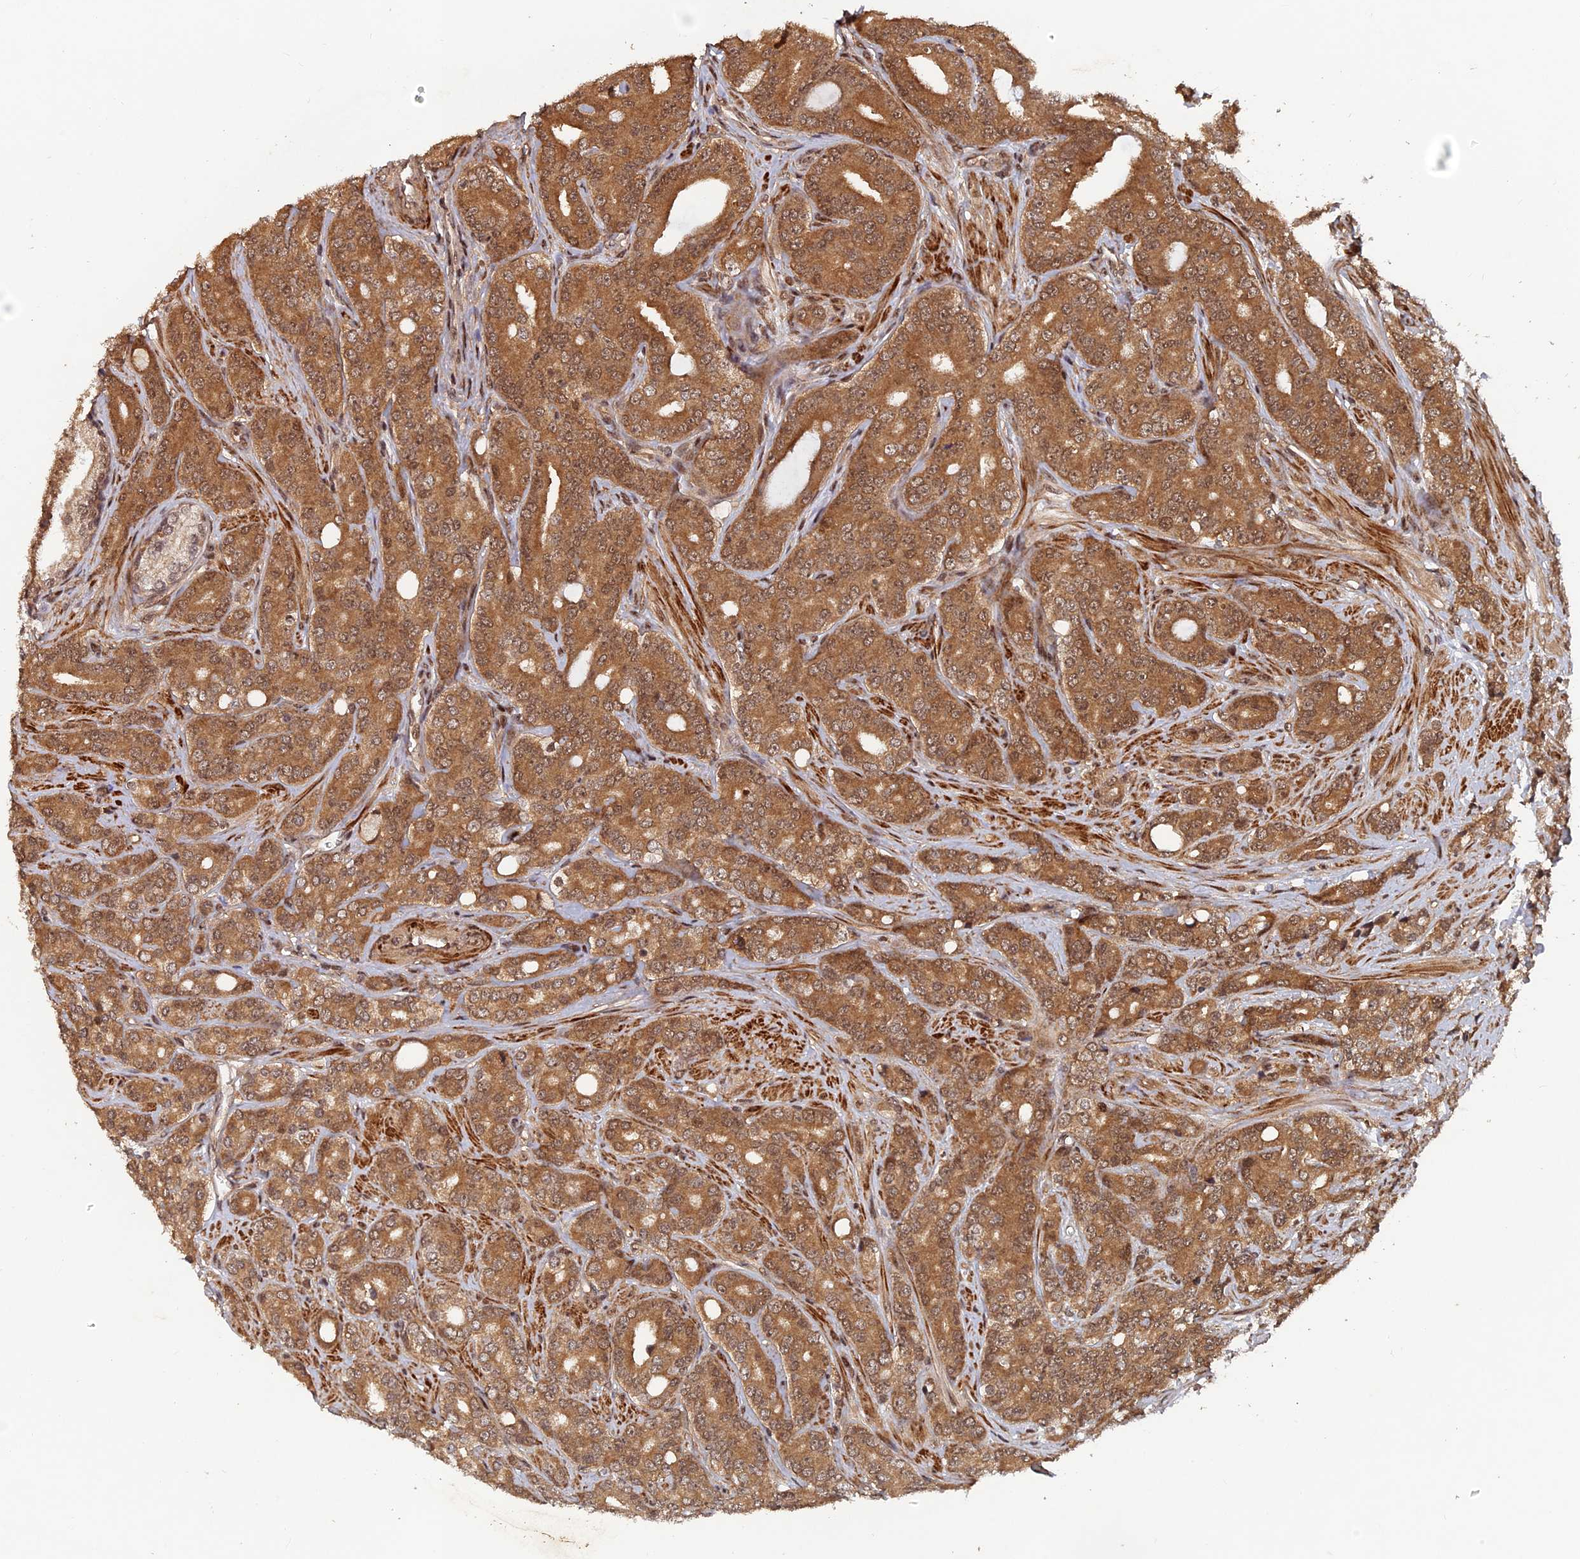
{"staining": {"intensity": "moderate", "quantity": ">75%", "location": "cytoplasmic/membranous,nuclear"}, "tissue": "prostate cancer", "cell_type": "Tumor cells", "image_type": "cancer", "snomed": [{"axis": "morphology", "description": "Adenocarcinoma, High grade"}, {"axis": "topography", "description": "Prostate"}], "caption": "IHC (DAB) staining of human prostate cancer displays moderate cytoplasmic/membranous and nuclear protein positivity in approximately >75% of tumor cells.", "gene": "FAM53C", "patient": {"sex": "male", "age": 62}}